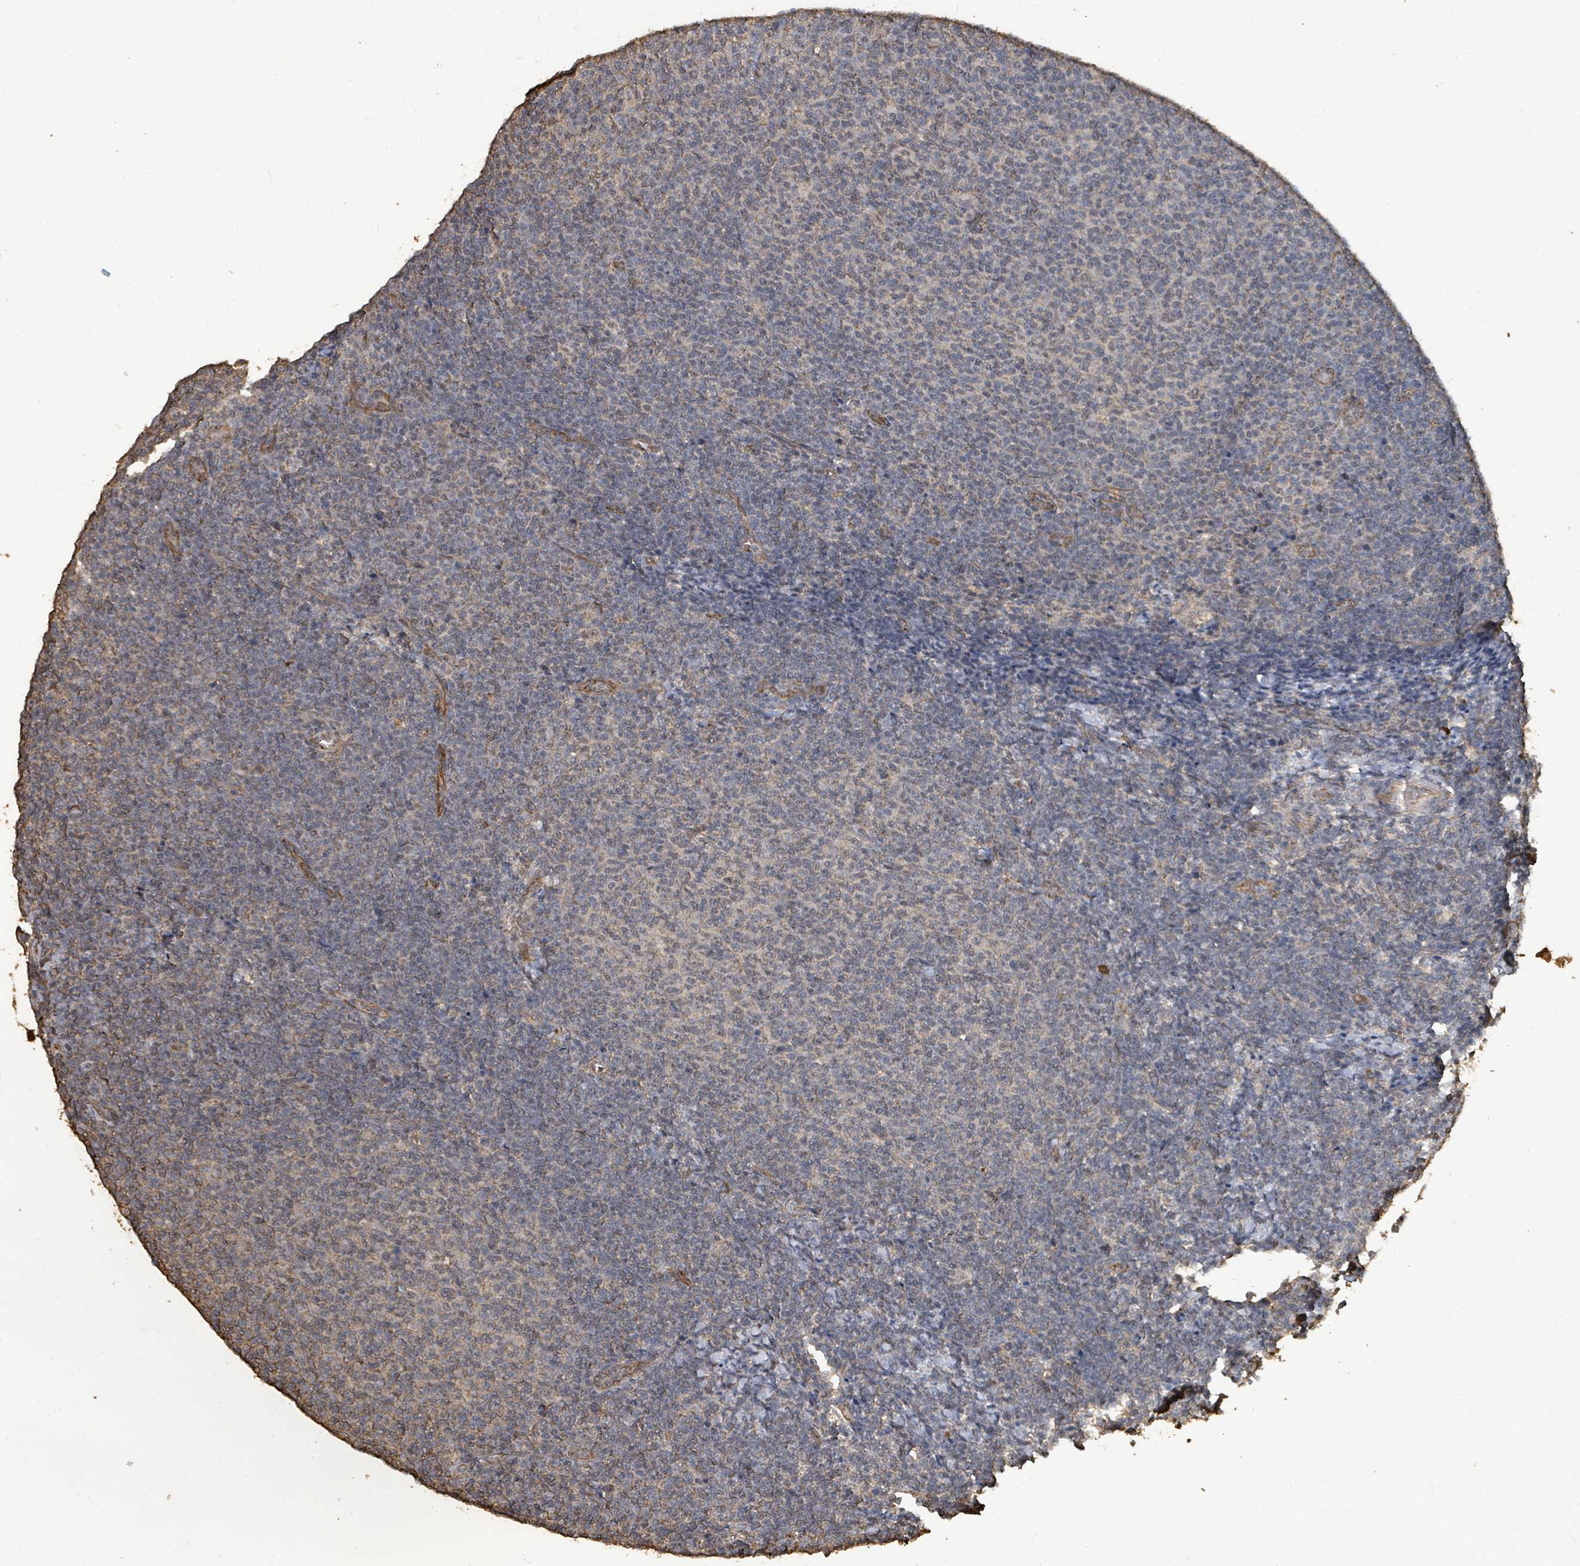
{"staining": {"intensity": "negative", "quantity": "none", "location": "none"}, "tissue": "lymphoma", "cell_type": "Tumor cells", "image_type": "cancer", "snomed": [{"axis": "morphology", "description": "Malignant lymphoma, non-Hodgkin's type, Low grade"}, {"axis": "topography", "description": "Lymph node"}], "caption": "Immunohistochemistry of human lymphoma reveals no positivity in tumor cells.", "gene": "C6orf52", "patient": {"sex": "male", "age": 66}}